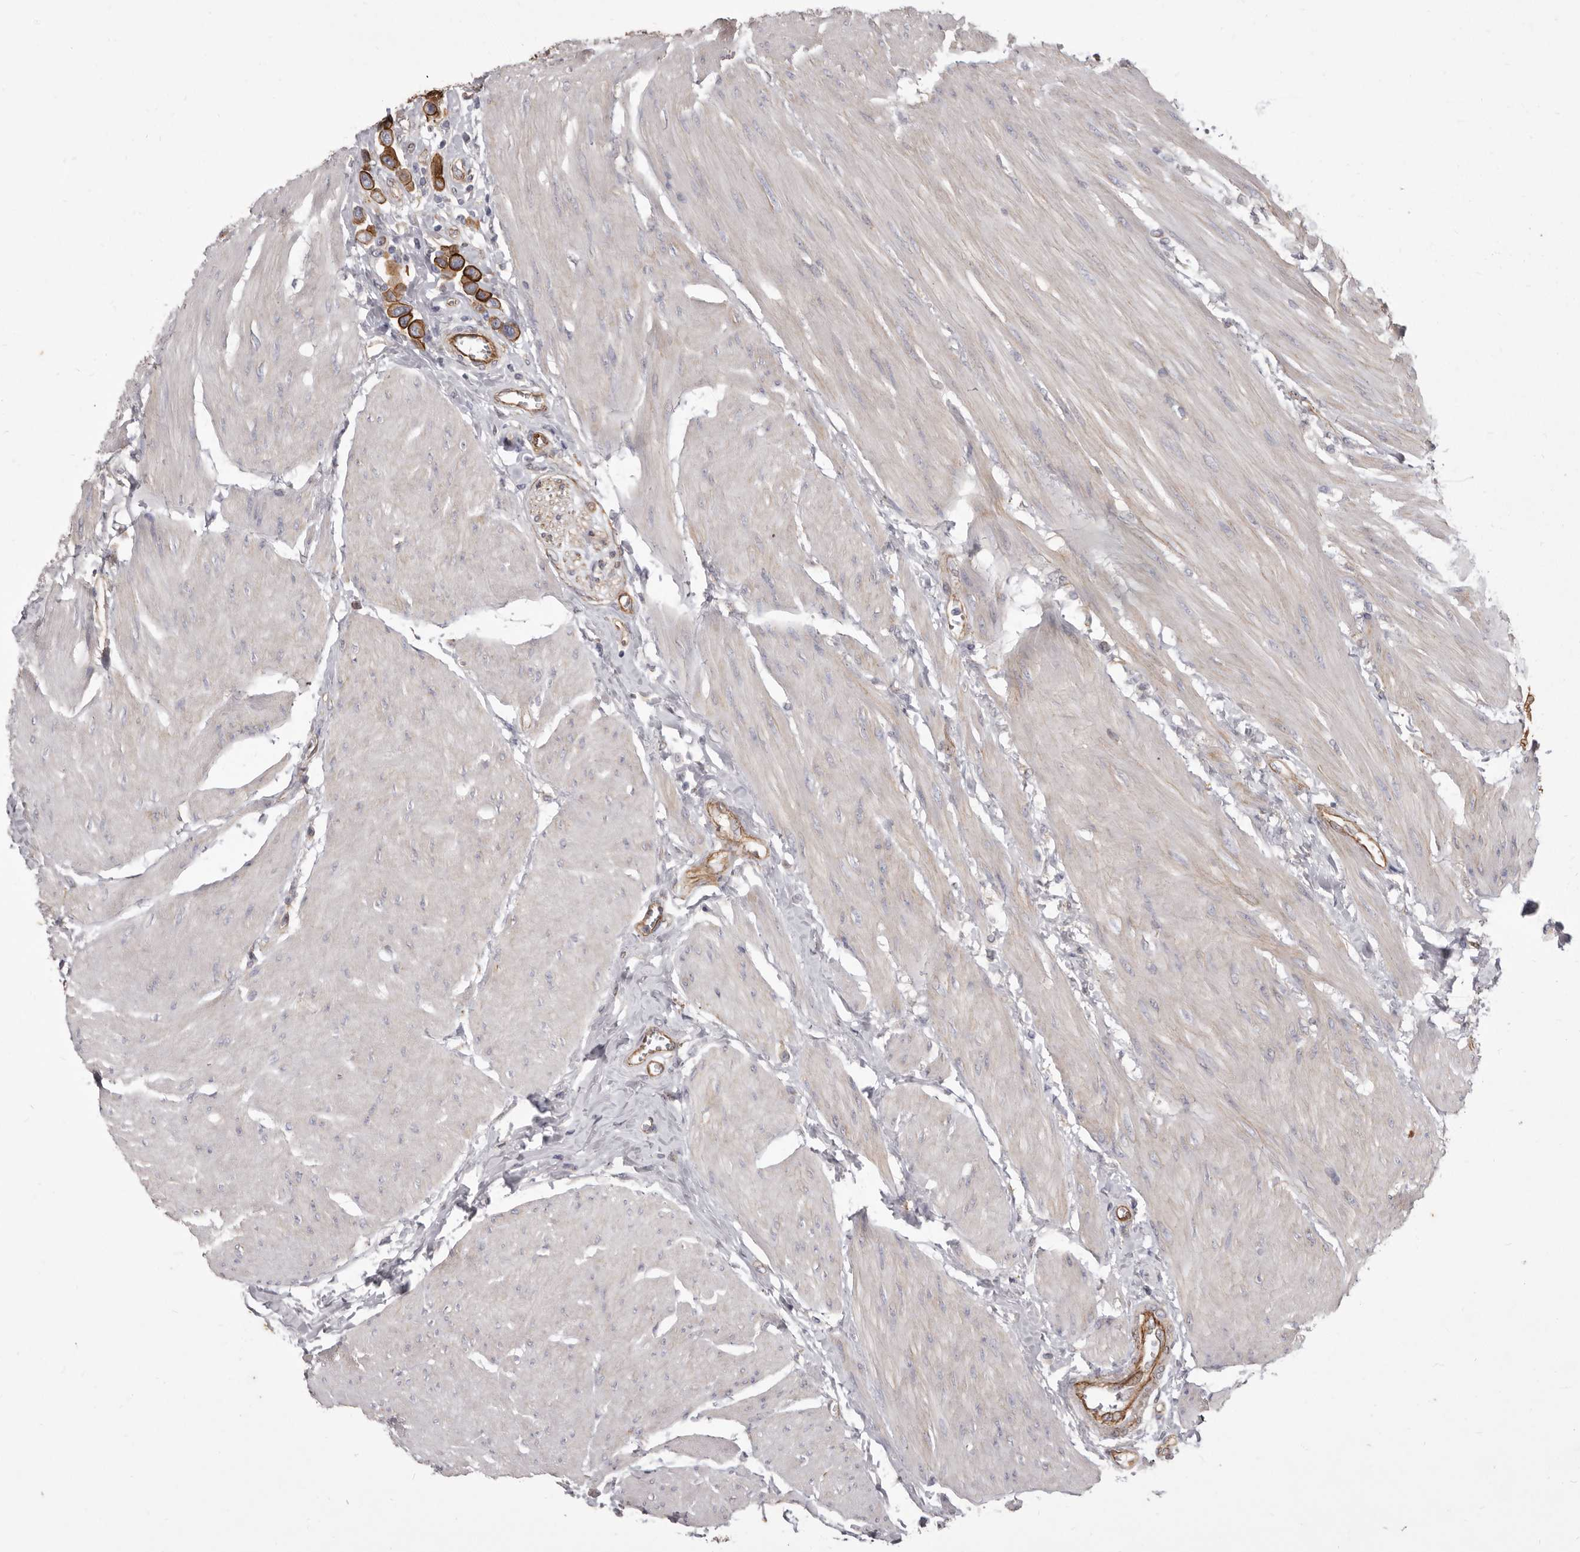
{"staining": {"intensity": "strong", "quantity": "25%-75%", "location": "cytoplasmic/membranous"}, "tissue": "urothelial cancer", "cell_type": "Tumor cells", "image_type": "cancer", "snomed": [{"axis": "morphology", "description": "Urothelial carcinoma, High grade"}, {"axis": "topography", "description": "Urinary bladder"}], "caption": "A micrograph showing strong cytoplasmic/membranous staining in approximately 25%-75% of tumor cells in urothelial carcinoma (high-grade), as visualized by brown immunohistochemical staining.", "gene": "P2RX6", "patient": {"sex": "male", "age": 50}}